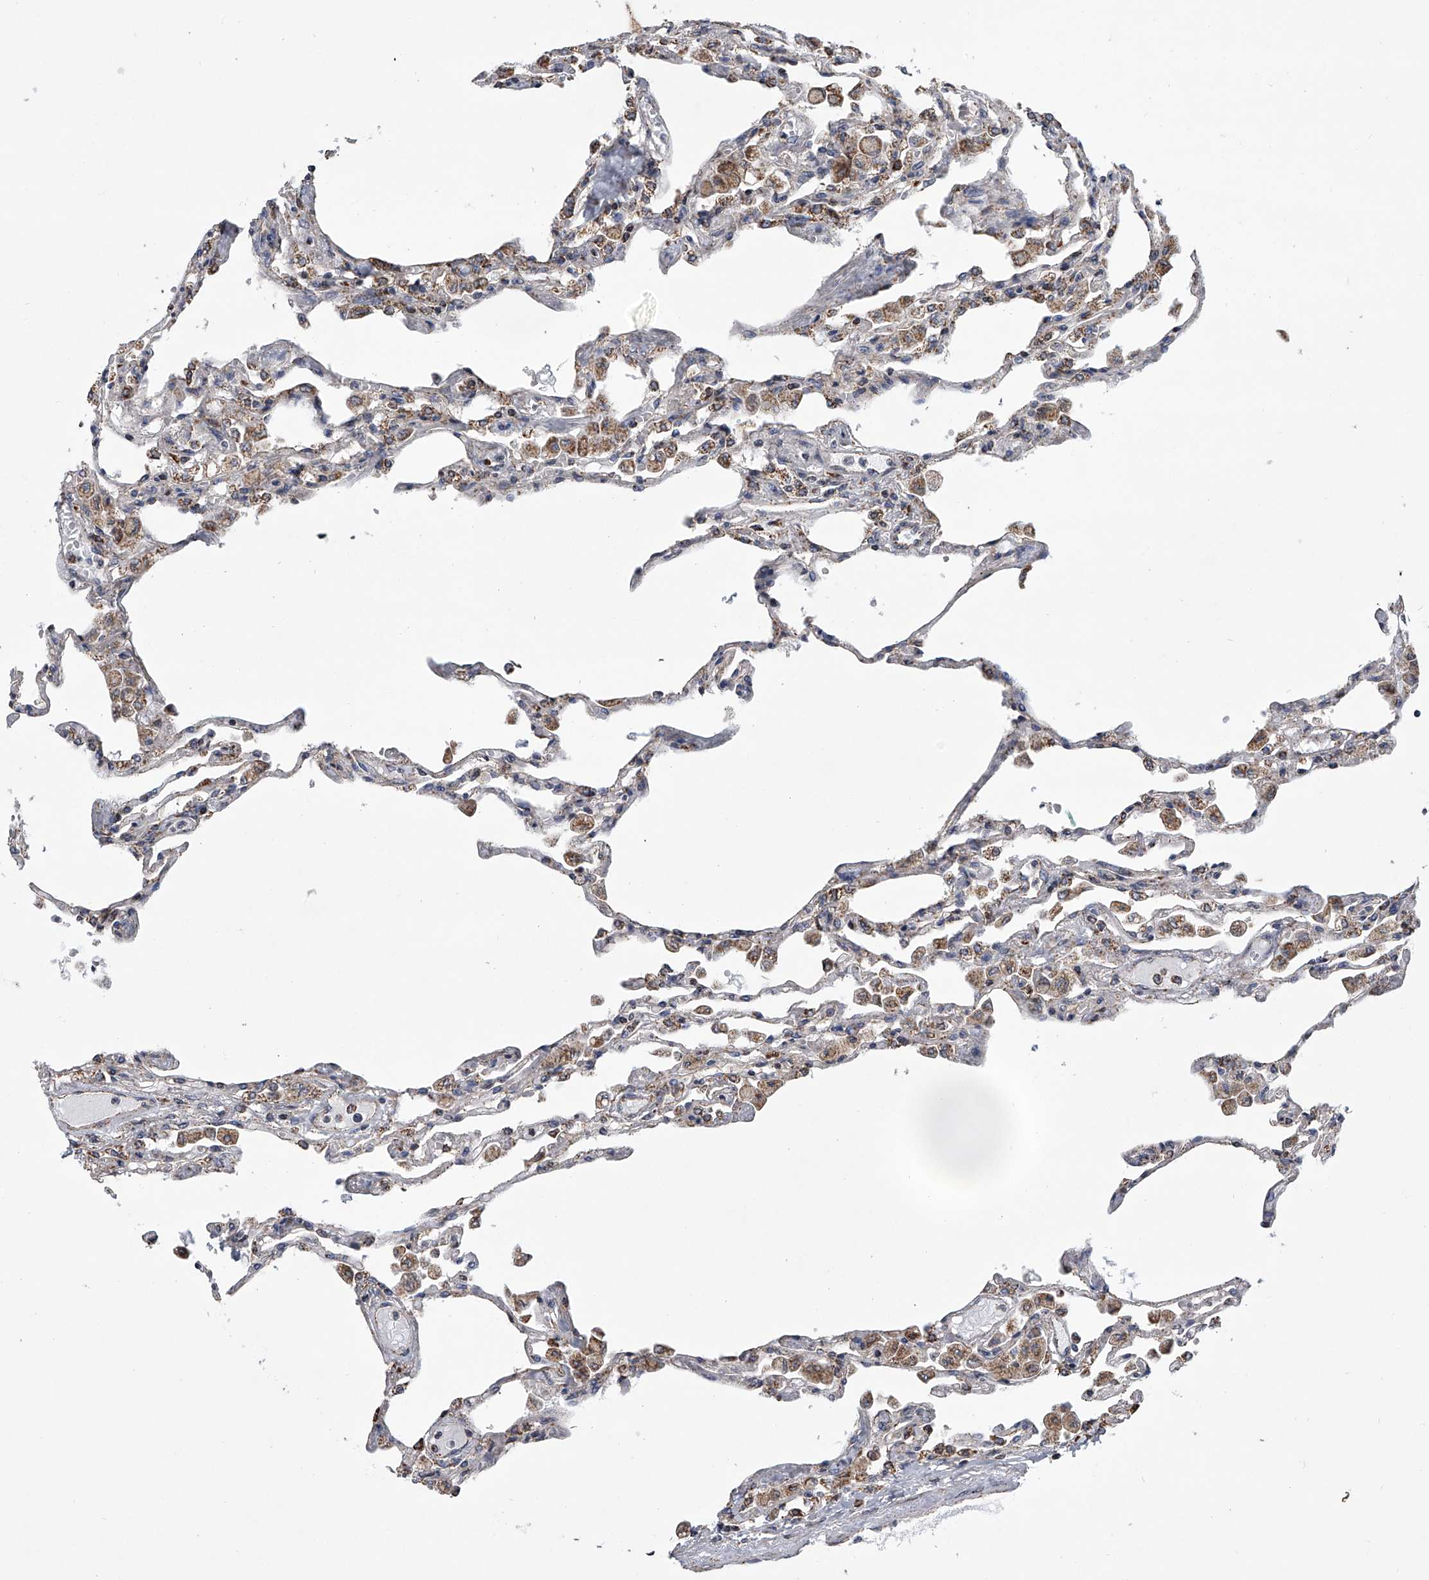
{"staining": {"intensity": "moderate", "quantity": "<25%", "location": "cytoplasmic/membranous"}, "tissue": "lung", "cell_type": "Alveolar cells", "image_type": "normal", "snomed": [{"axis": "morphology", "description": "Normal tissue, NOS"}, {"axis": "topography", "description": "Bronchus"}, {"axis": "topography", "description": "Lung"}], "caption": "Brown immunohistochemical staining in benign human lung exhibits moderate cytoplasmic/membranous expression in about <25% of alveolar cells.", "gene": "ZC3H15", "patient": {"sex": "female", "age": 49}}